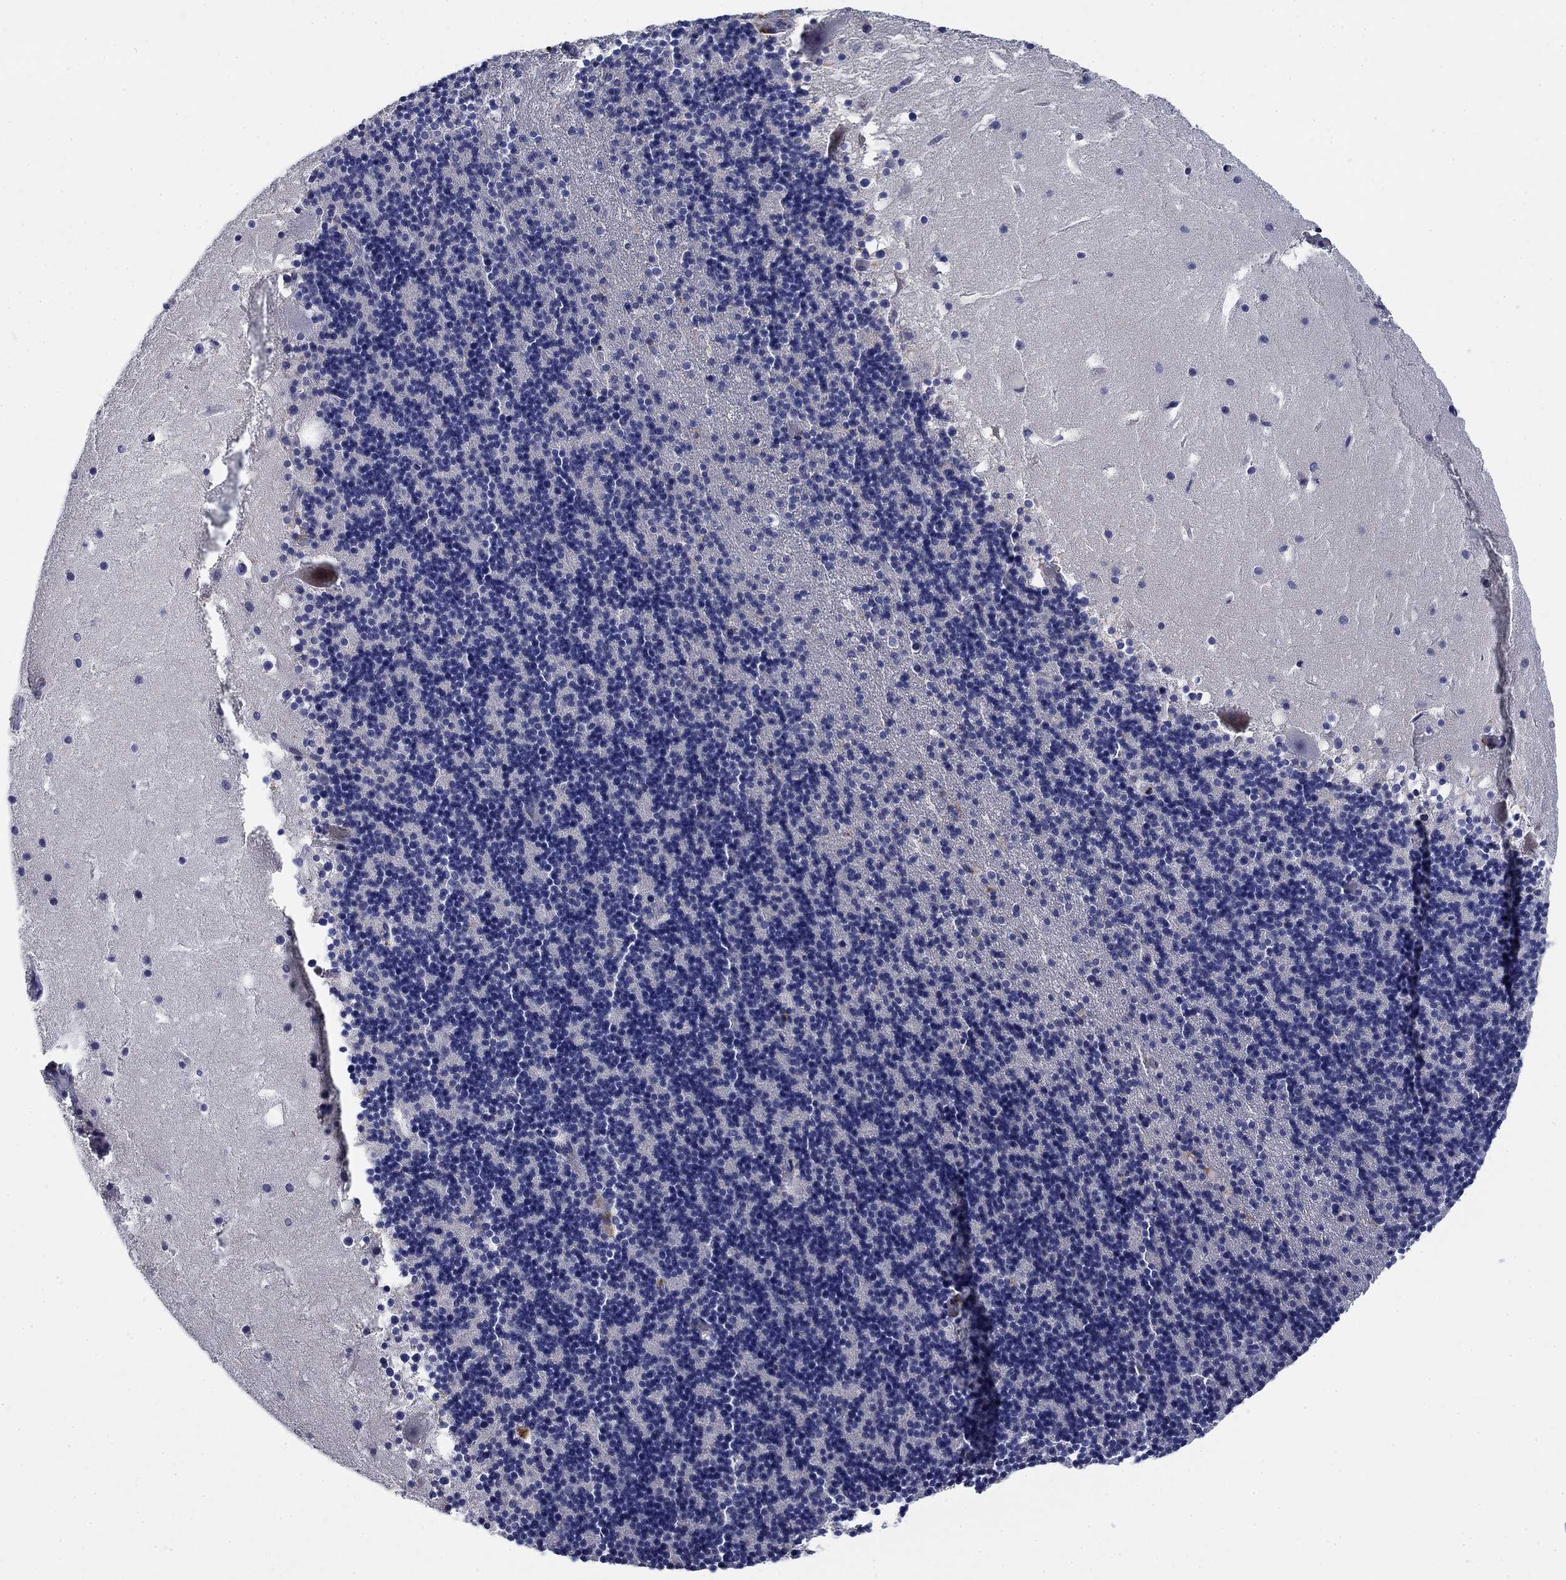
{"staining": {"intensity": "negative", "quantity": "none", "location": "none"}, "tissue": "cerebellum", "cell_type": "Cells in granular layer", "image_type": "normal", "snomed": [{"axis": "morphology", "description": "Normal tissue, NOS"}, {"axis": "topography", "description": "Cerebellum"}], "caption": "Human cerebellum stained for a protein using IHC reveals no staining in cells in granular layer.", "gene": "TMEM249", "patient": {"sex": "male", "age": 37}}